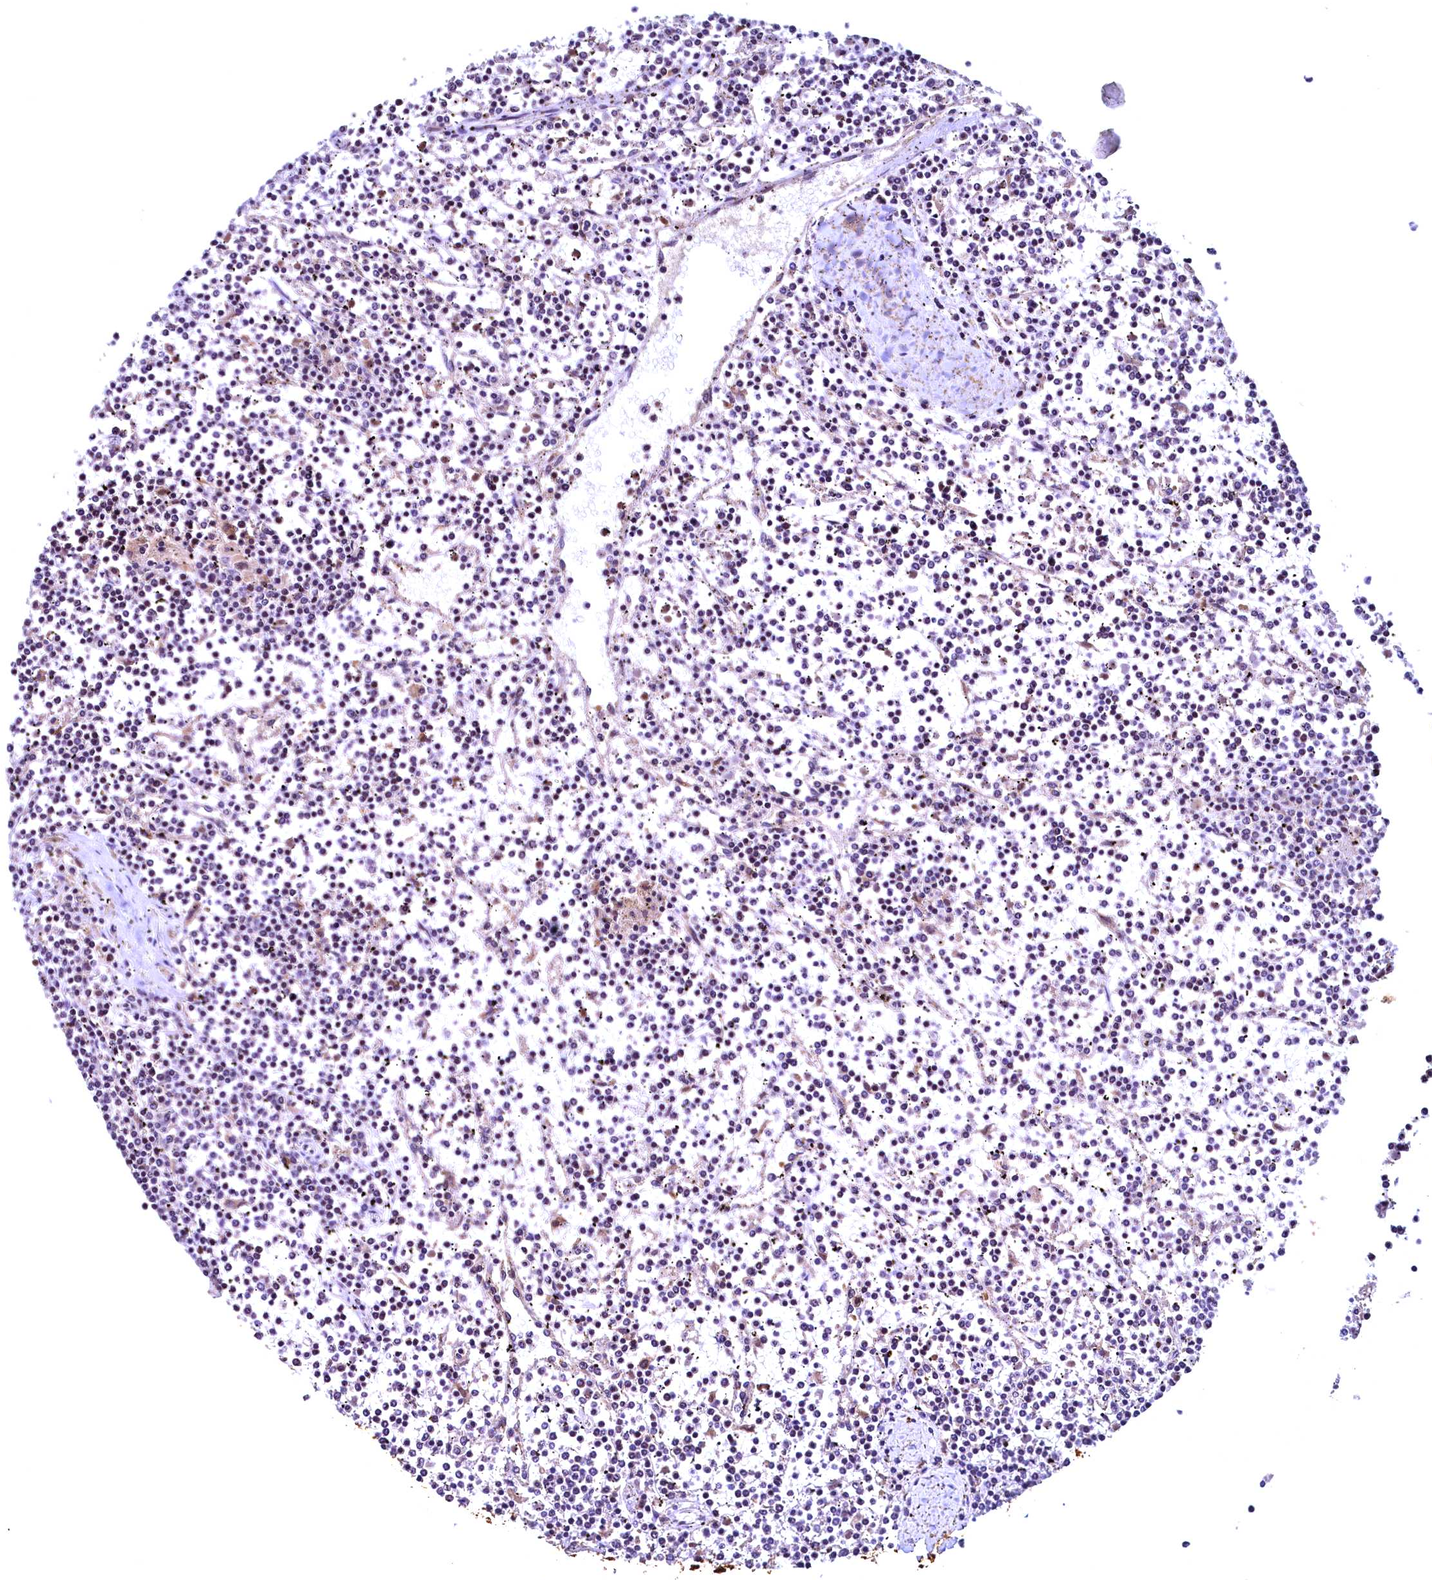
{"staining": {"intensity": "negative", "quantity": "none", "location": "none"}, "tissue": "lymphoma", "cell_type": "Tumor cells", "image_type": "cancer", "snomed": [{"axis": "morphology", "description": "Malignant lymphoma, non-Hodgkin's type, Low grade"}, {"axis": "topography", "description": "Spleen"}], "caption": "This is an immunohistochemistry (IHC) photomicrograph of human malignant lymphoma, non-Hodgkin's type (low-grade). There is no positivity in tumor cells.", "gene": "LATS2", "patient": {"sex": "female", "age": 19}}